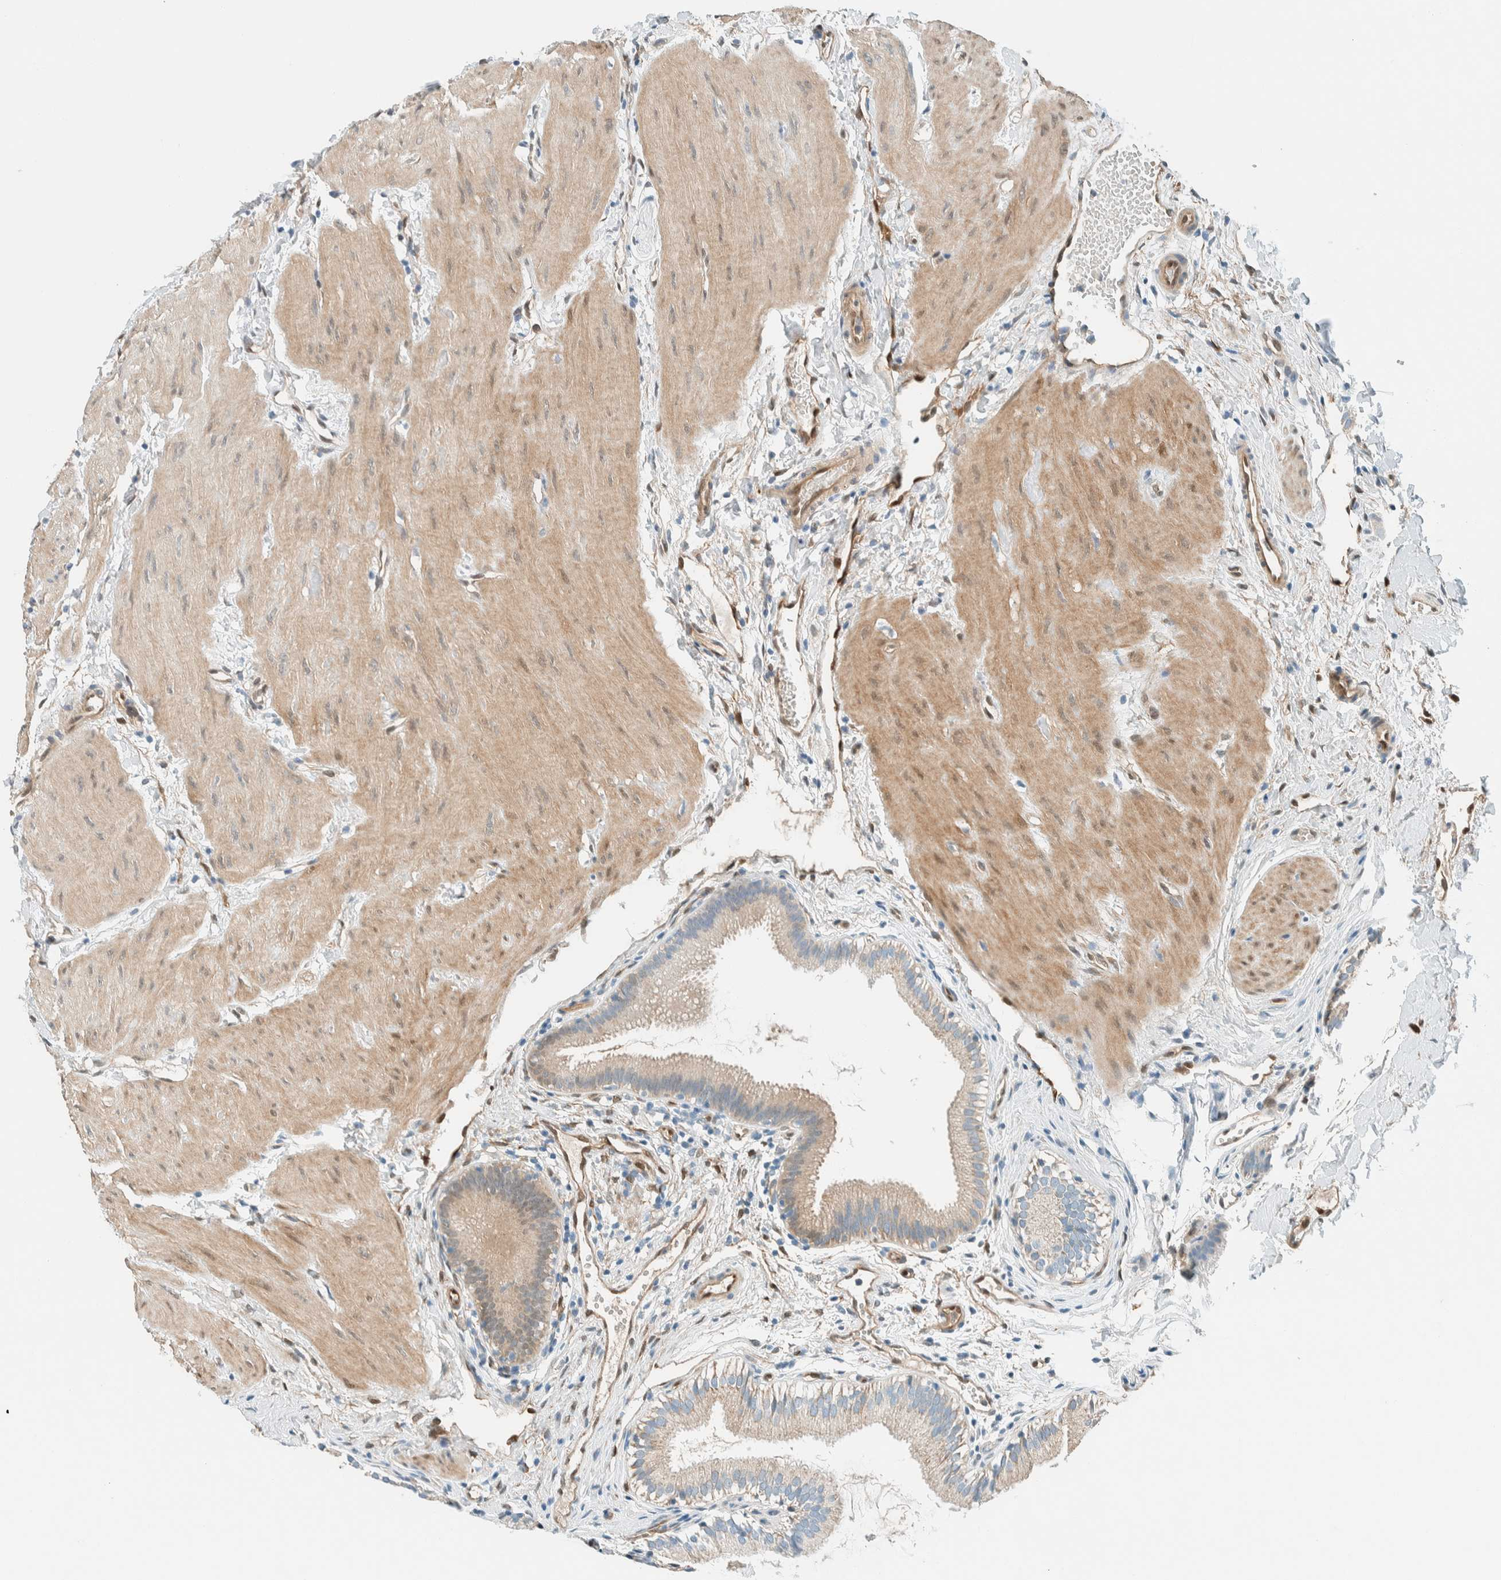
{"staining": {"intensity": "moderate", "quantity": "25%-75%", "location": "cytoplasmic/membranous"}, "tissue": "gallbladder", "cell_type": "Glandular cells", "image_type": "normal", "snomed": [{"axis": "morphology", "description": "Normal tissue, NOS"}, {"axis": "topography", "description": "Gallbladder"}], "caption": "IHC photomicrograph of unremarkable human gallbladder stained for a protein (brown), which shows medium levels of moderate cytoplasmic/membranous staining in about 25%-75% of glandular cells.", "gene": "NXN", "patient": {"sex": "female", "age": 26}}